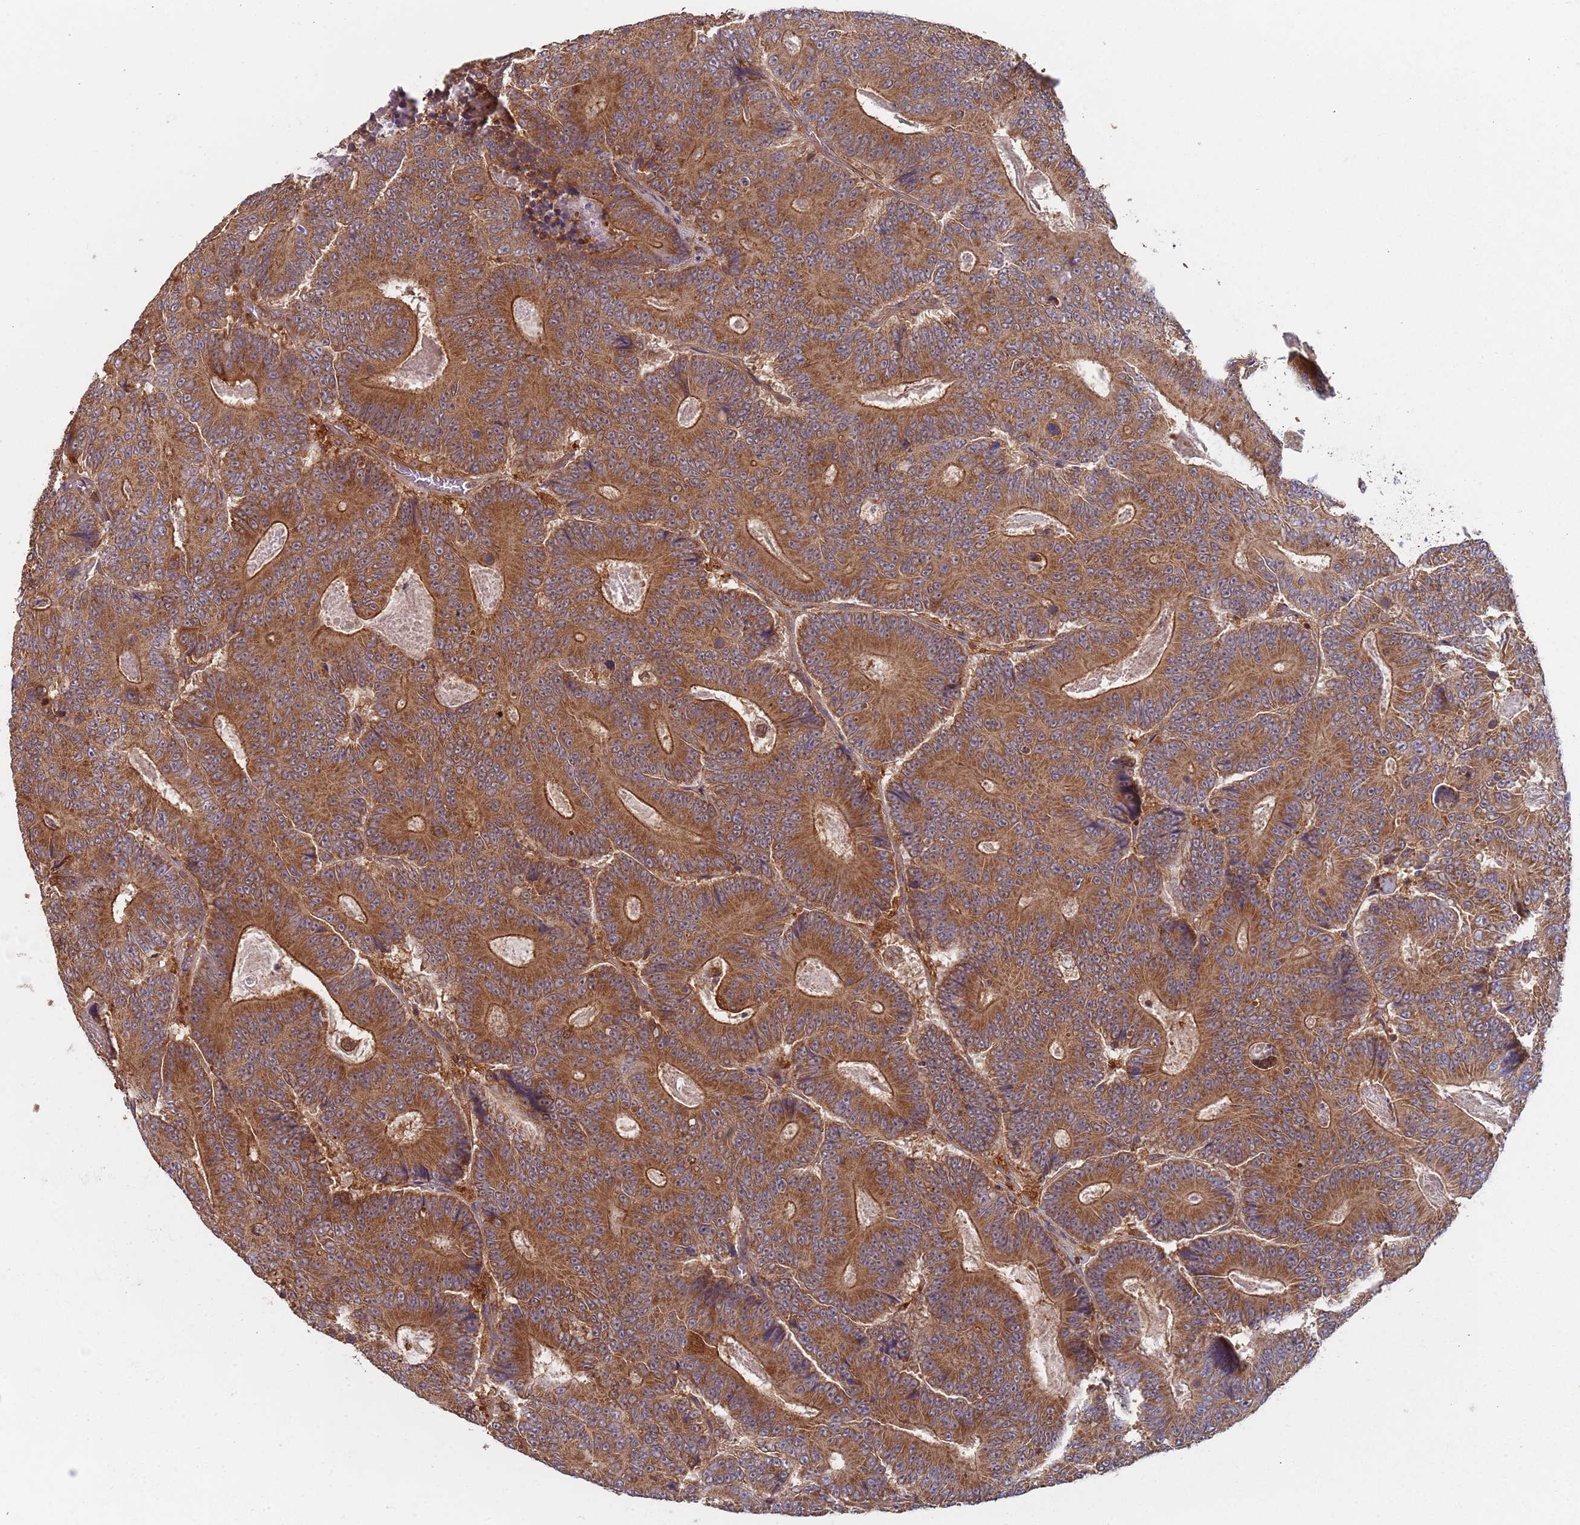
{"staining": {"intensity": "moderate", "quantity": ">75%", "location": "cytoplasmic/membranous"}, "tissue": "colorectal cancer", "cell_type": "Tumor cells", "image_type": "cancer", "snomed": [{"axis": "morphology", "description": "Adenocarcinoma, NOS"}, {"axis": "topography", "description": "Colon"}], "caption": "The histopathology image shows immunohistochemical staining of colorectal cancer (adenocarcinoma). There is moderate cytoplasmic/membranous staining is appreciated in about >75% of tumor cells.", "gene": "GDI2", "patient": {"sex": "male", "age": 83}}